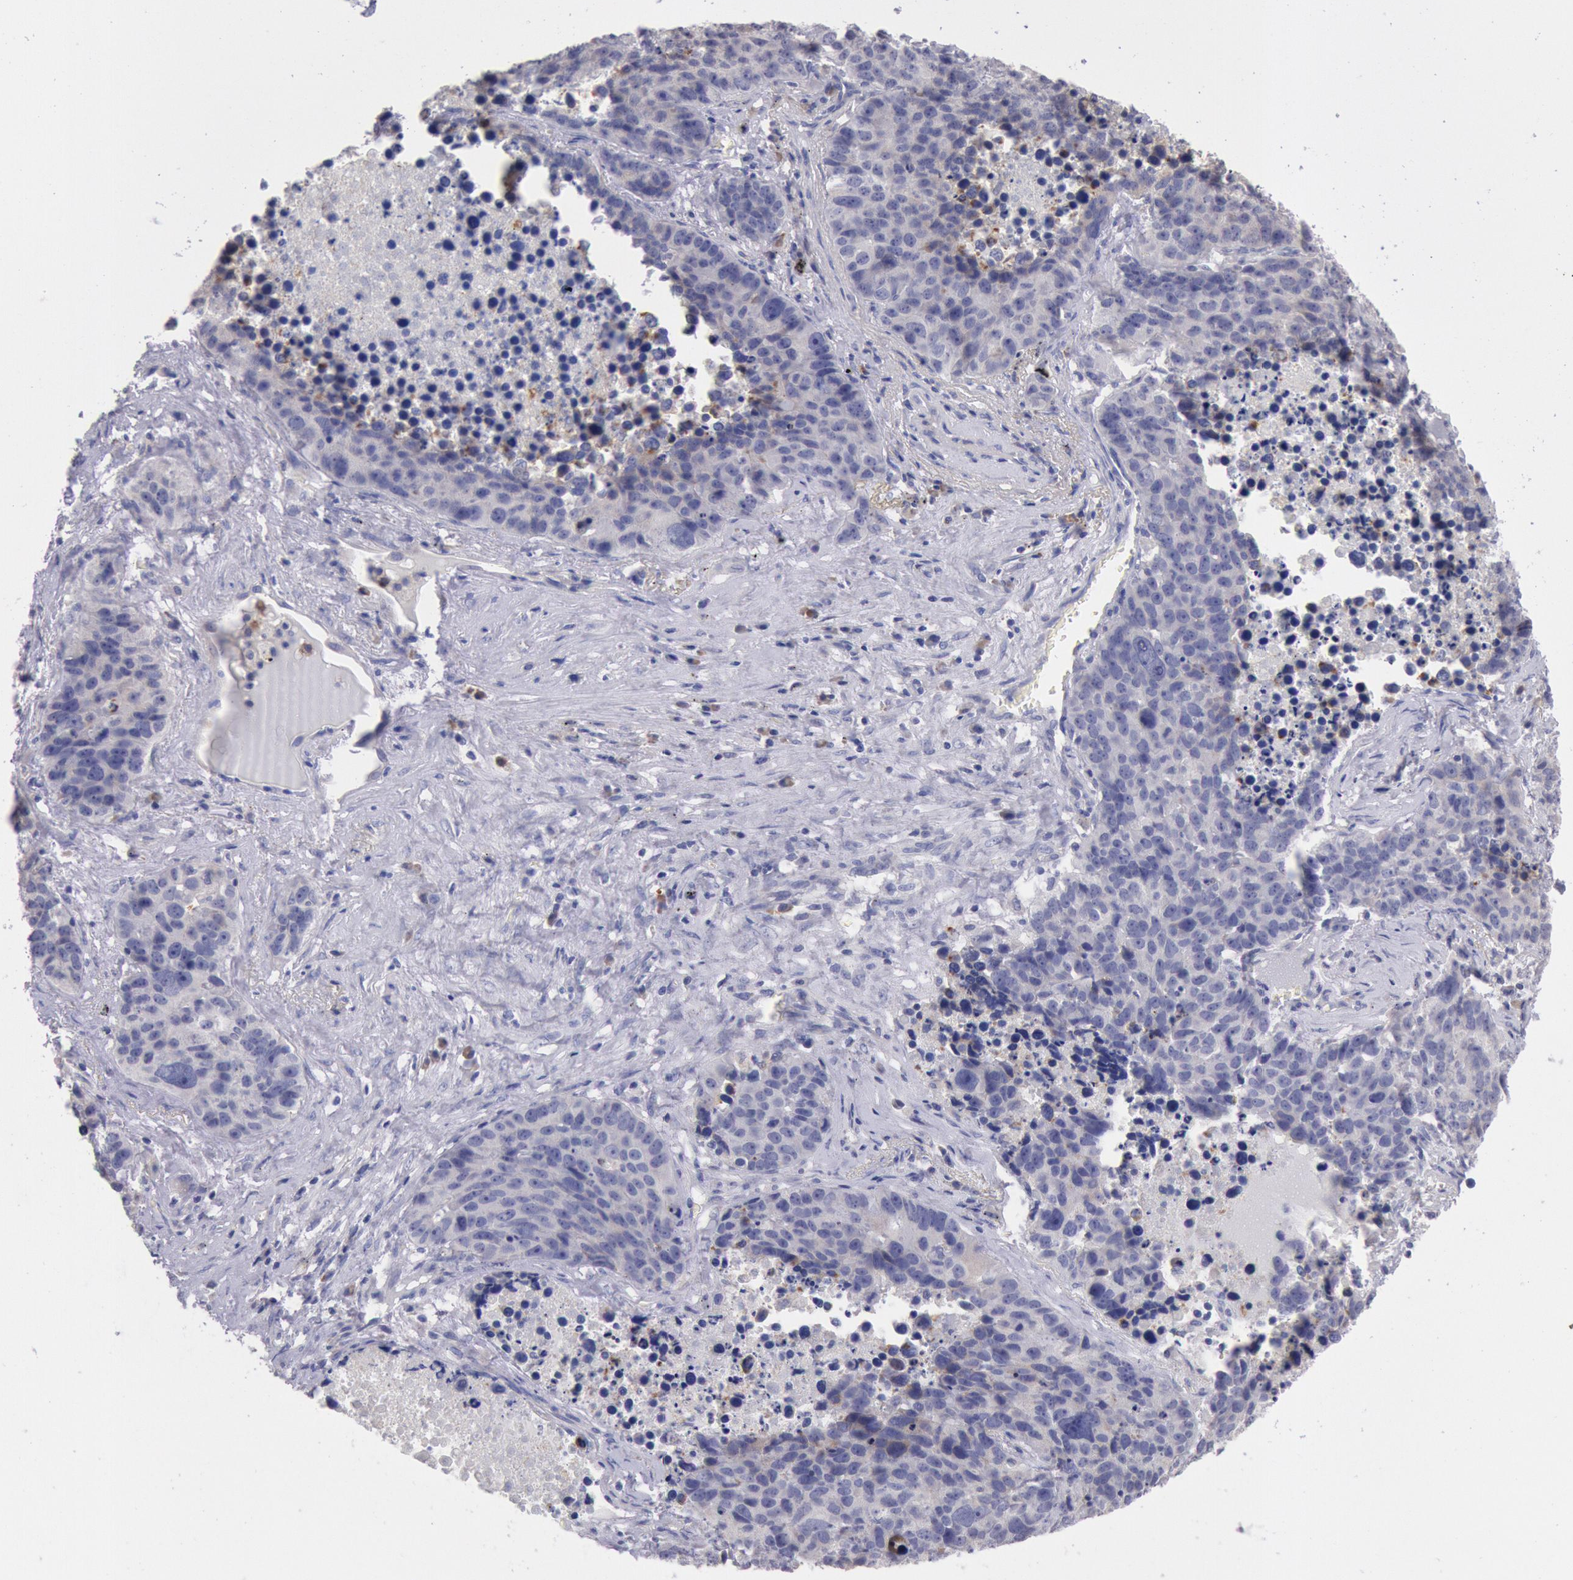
{"staining": {"intensity": "negative", "quantity": "none", "location": "none"}, "tissue": "lung cancer", "cell_type": "Tumor cells", "image_type": "cancer", "snomed": [{"axis": "morphology", "description": "Carcinoid, malignant, NOS"}, {"axis": "topography", "description": "Lung"}], "caption": "This is a image of immunohistochemistry (IHC) staining of lung cancer, which shows no positivity in tumor cells.", "gene": "GAL3ST1", "patient": {"sex": "male", "age": 60}}